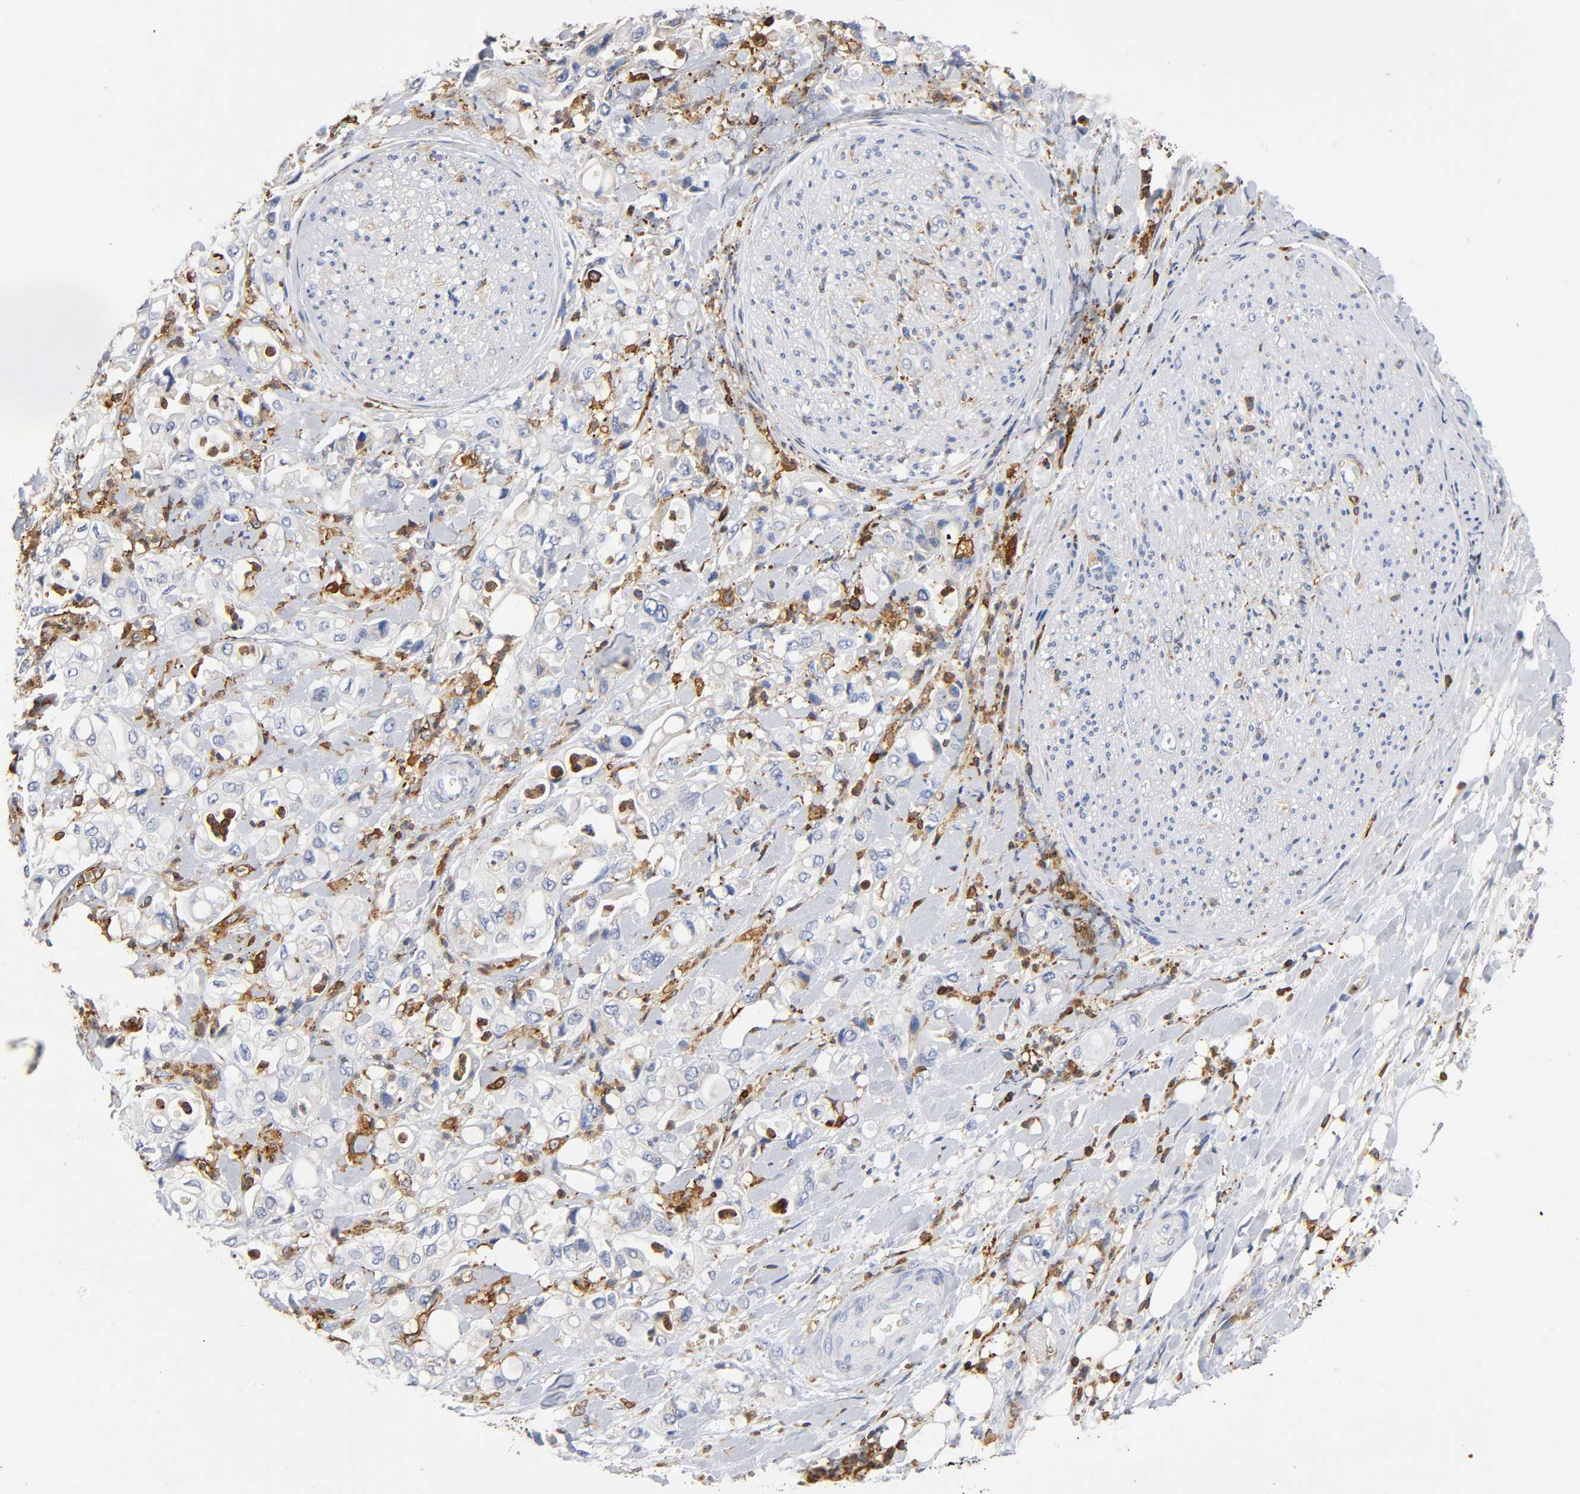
{"staining": {"intensity": "moderate", "quantity": "<25%", "location": "cytoplasmic/membranous"}, "tissue": "pancreatic cancer", "cell_type": "Tumor cells", "image_type": "cancer", "snomed": [{"axis": "morphology", "description": "Adenocarcinoma, NOS"}, {"axis": "topography", "description": "Pancreas"}], "caption": "Immunohistochemistry staining of pancreatic cancer, which reveals low levels of moderate cytoplasmic/membranous positivity in approximately <25% of tumor cells indicating moderate cytoplasmic/membranous protein staining. The staining was performed using DAB (3,3'-diaminobenzidine) (brown) for protein detection and nuclei were counterstained in hematoxylin (blue).", "gene": "CAPN10", "patient": {"sex": "male", "age": 70}}